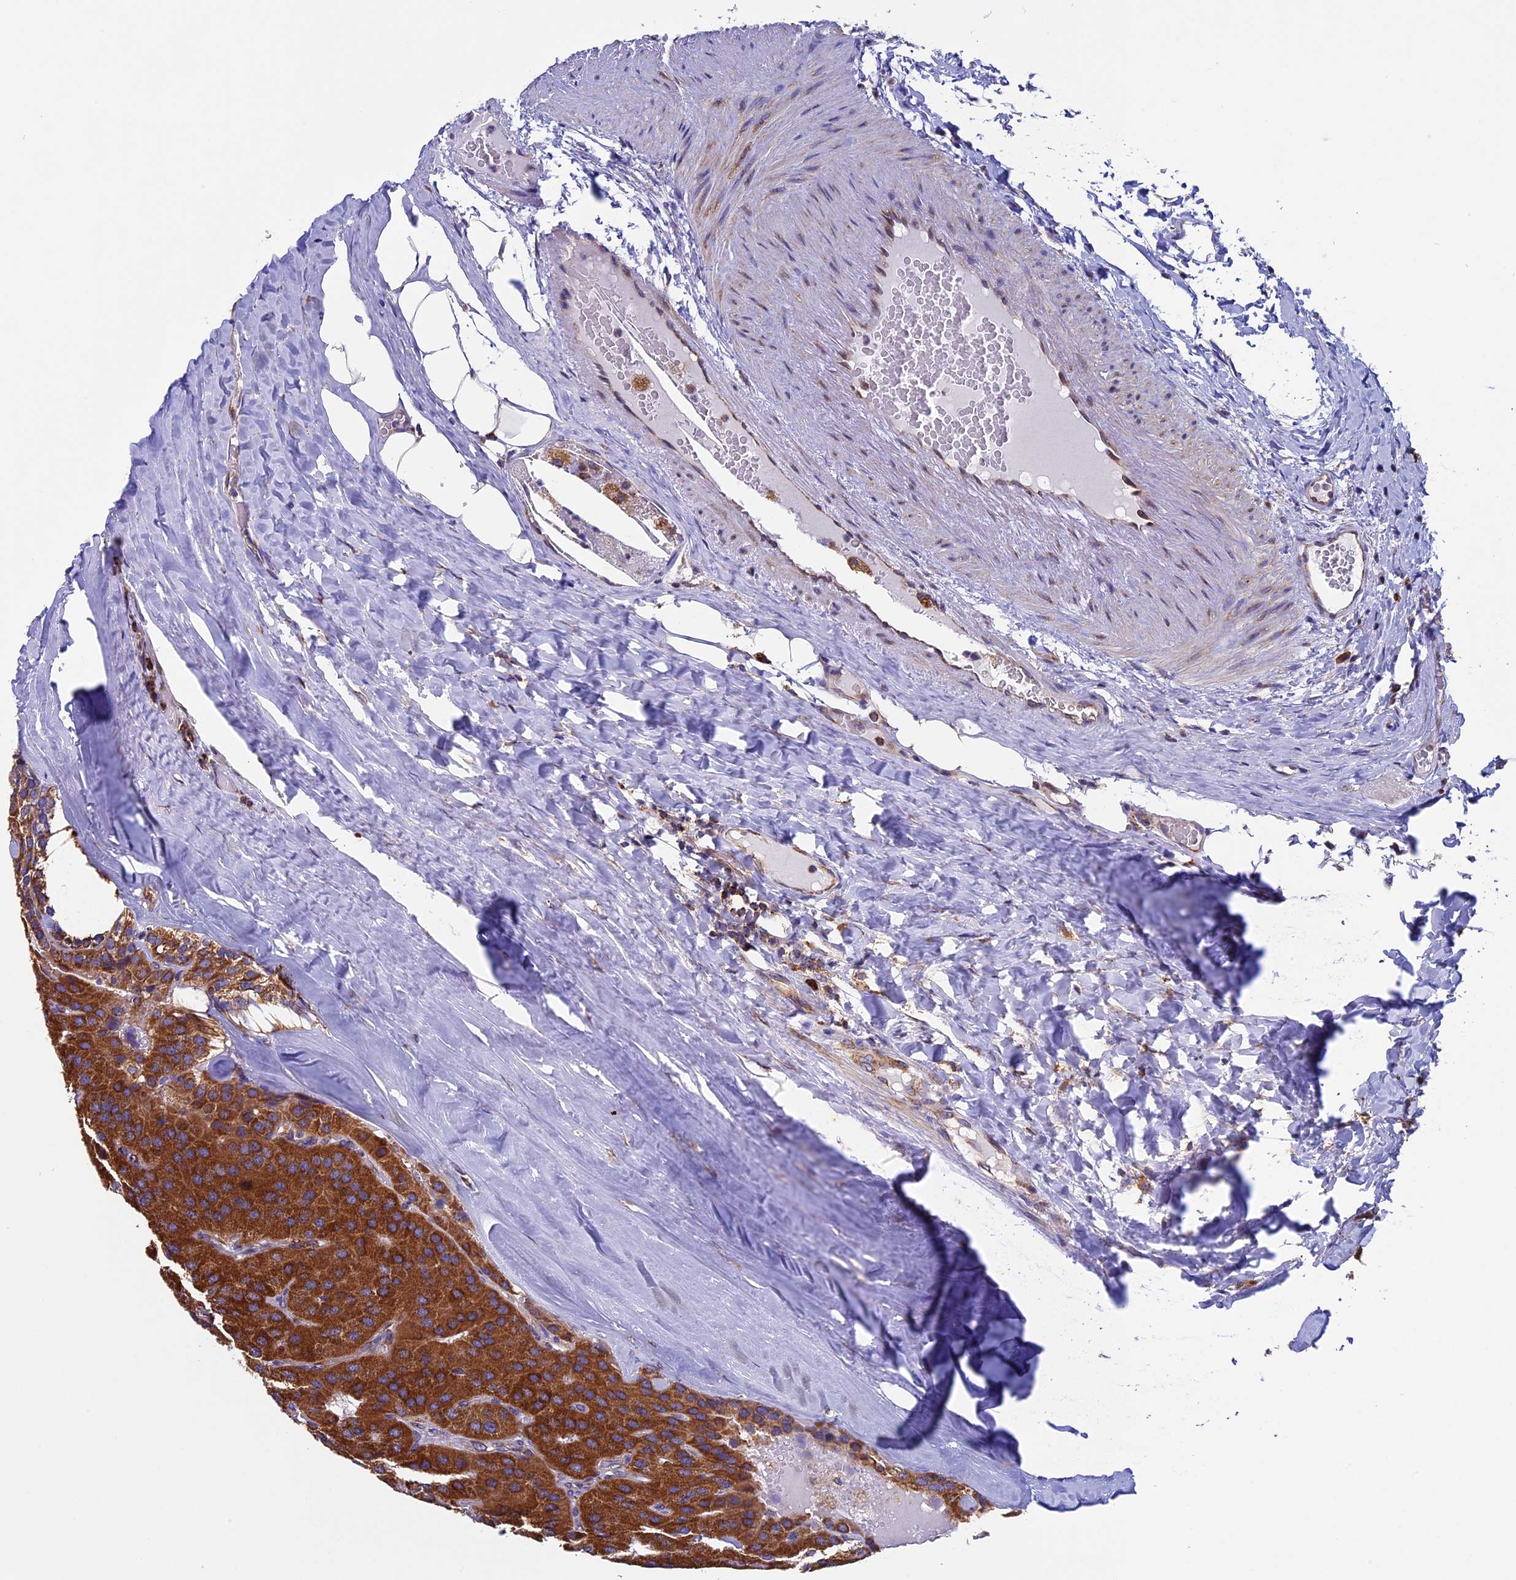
{"staining": {"intensity": "strong", "quantity": ">75%", "location": "cytoplasmic/membranous"}, "tissue": "parathyroid gland", "cell_type": "Glandular cells", "image_type": "normal", "snomed": [{"axis": "morphology", "description": "Normal tissue, NOS"}, {"axis": "morphology", "description": "Adenoma, NOS"}, {"axis": "topography", "description": "Parathyroid gland"}], "caption": "Parathyroid gland was stained to show a protein in brown. There is high levels of strong cytoplasmic/membranous staining in about >75% of glandular cells. The protein of interest is stained brown, and the nuclei are stained in blue (DAB (3,3'-diaminobenzidine) IHC with brightfield microscopy, high magnification).", "gene": "SLC9A5", "patient": {"sex": "female", "age": 86}}